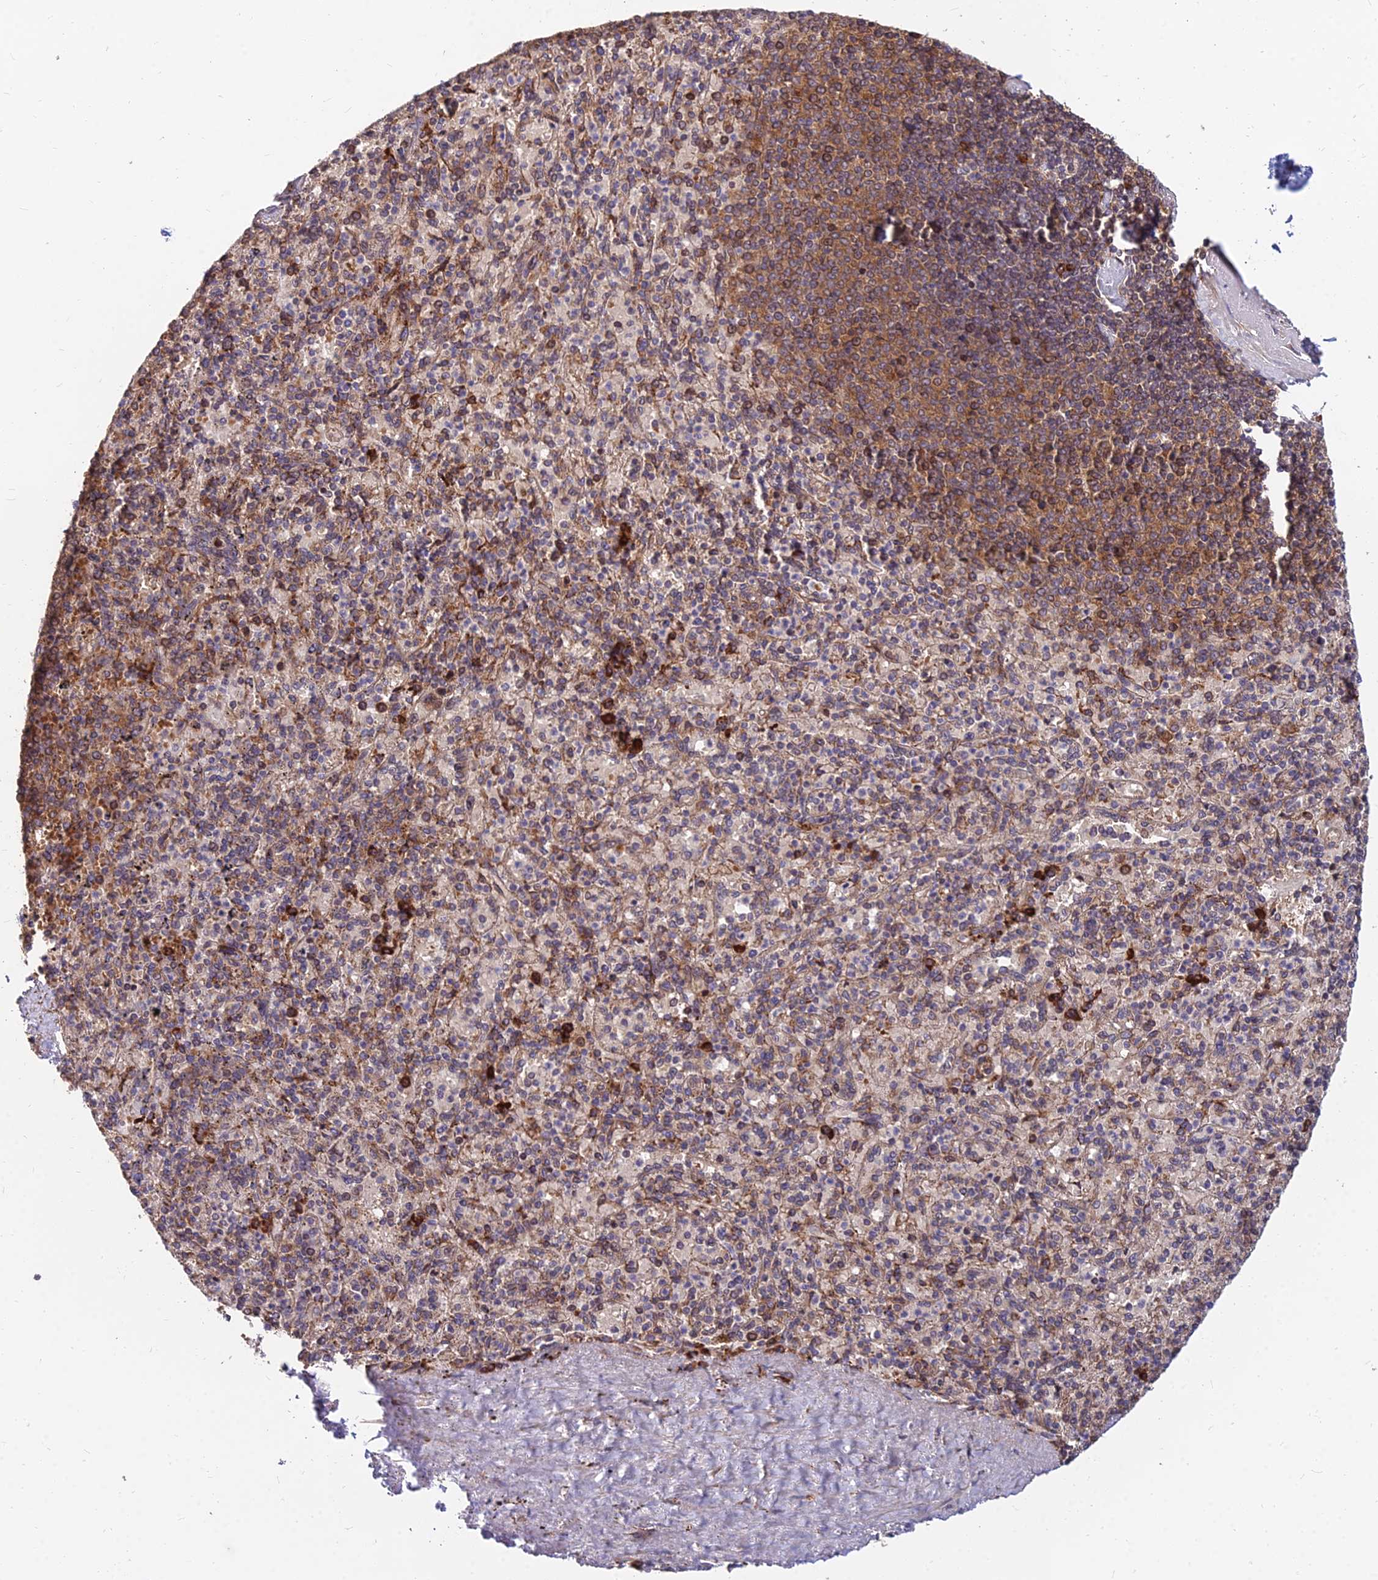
{"staining": {"intensity": "weak", "quantity": "<25%", "location": "cytoplasmic/membranous"}, "tissue": "spleen", "cell_type": "Cells in red pulp", "image_type": "normal", "snomed": [{"axis": "morphology", "description": "Normal tissue, NOS"}, {"axis": "topography", "description": "Spleen"}], "caption": "Cells in red pulp show no significant staining in unremarkable spleen. (DAB IHC visualized using brightfield microscopy, high magnification).", "gene": "CCT6A", "patient": {"sex": "male", "age": 82}}